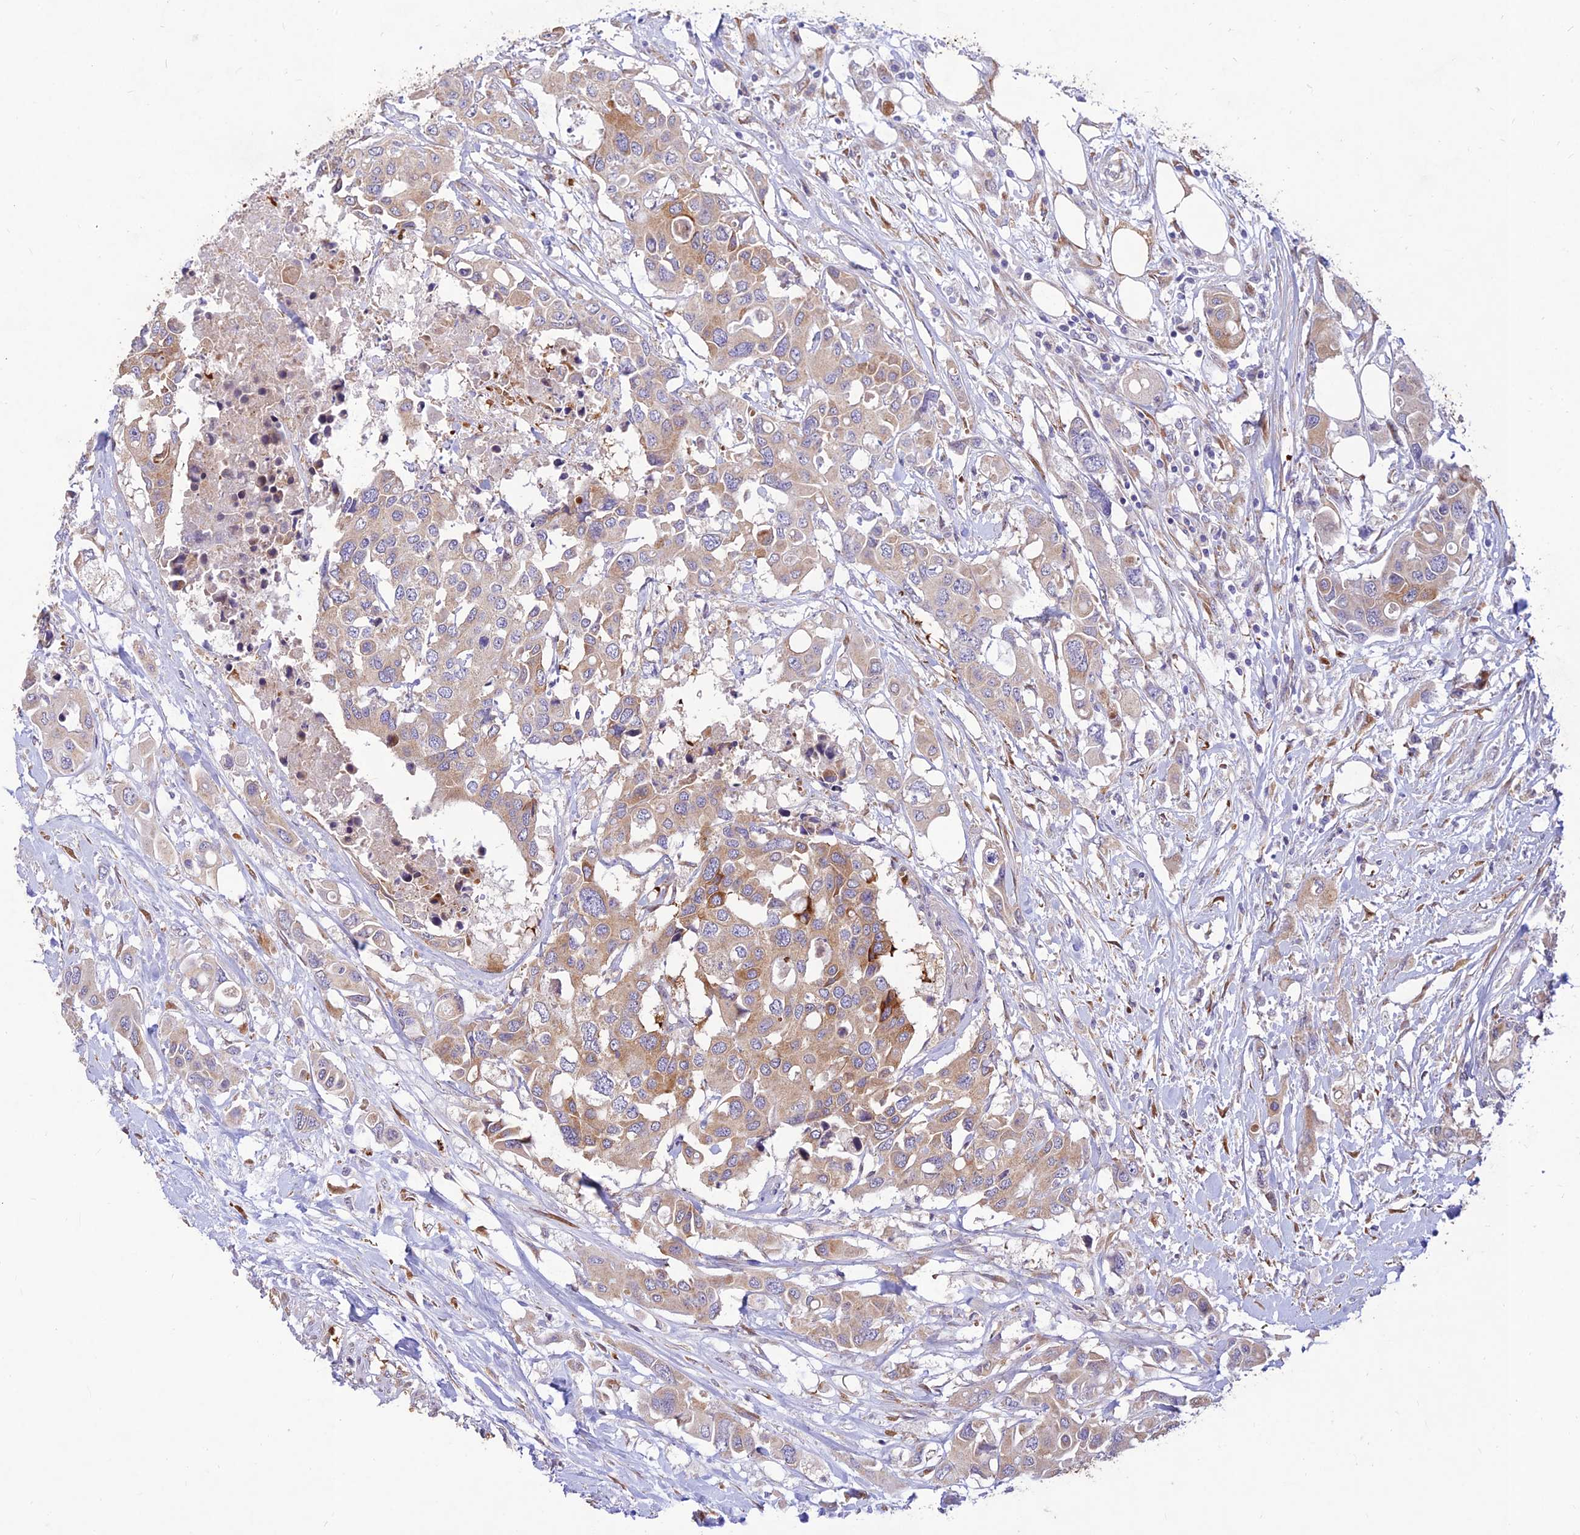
{"staining": {"intensity": "moderate", "quantity": "<25%", "location": "cytoplasmic/membranous"}, "tissue": "colorectal cancer", "cell_type": "Tumor cells", "image_type": "cancer", "snomed": [{"axis": "morphology", "description": "Adenocarcinoma, NOS"}, {"axis": "topography", "description": "Colon"}], "caption": "Immunohistochemical staining of adenocarcinoma (colorectal) demonstrates low levels of moderate cytoplasmic/membranous protein staining in about <25% of tumor cells.", "gene": "PPP1R11", "patient": {"sex": "male", "age": 77}}